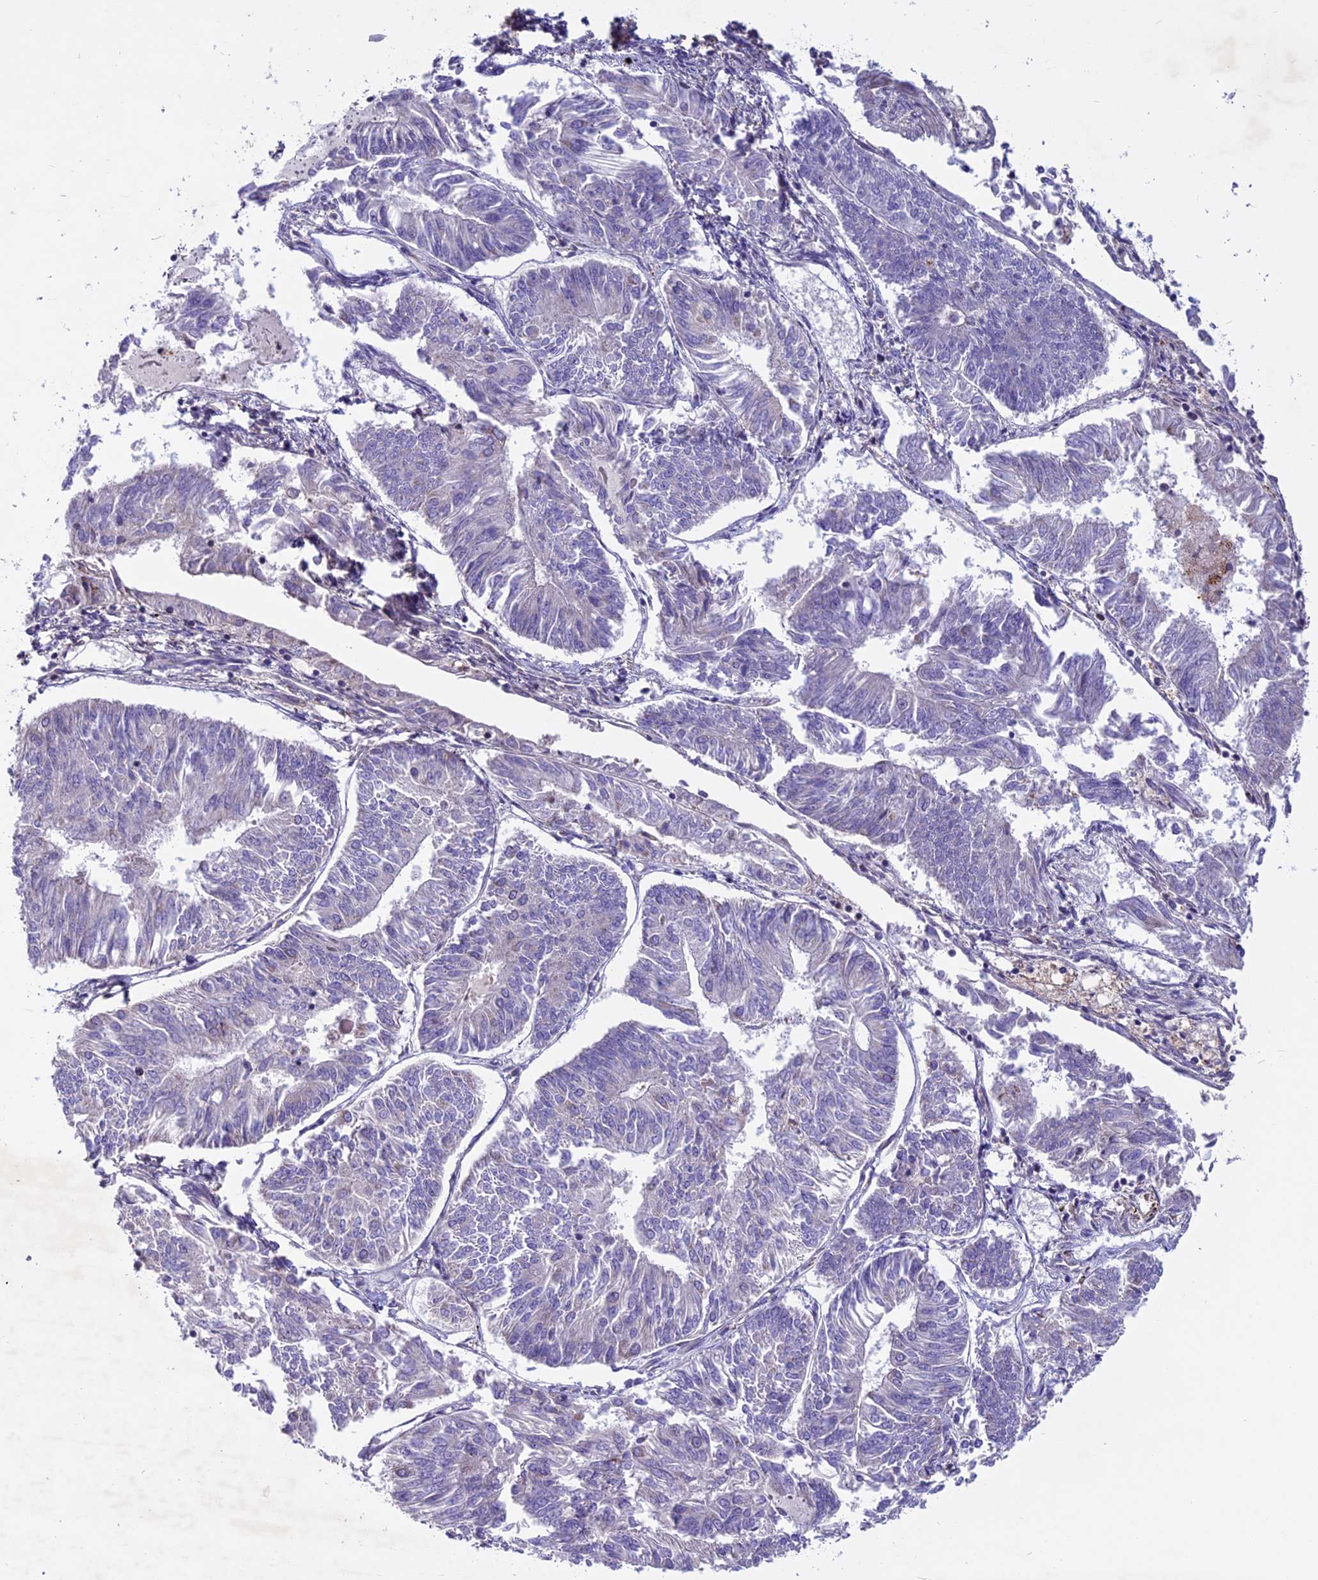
{"staining": {"intensity": "negative", "quantity": "none", "location": "none"}, "tissue": "endometrial cancer", "cell_type": "Tumor cells", "image_type": "cancer", "snomed": [{"axis": "morphology", "description": "Adenocarcinoma, NOS"}, {"axis": "topography", "description": "Endometrium"}], "caption": "Tumor cells show no significant protein positivity in endometrial cancer (adenocarcinoma).", "gene": "MIEF2", "patient": {"sex": "female", "age": 58}}